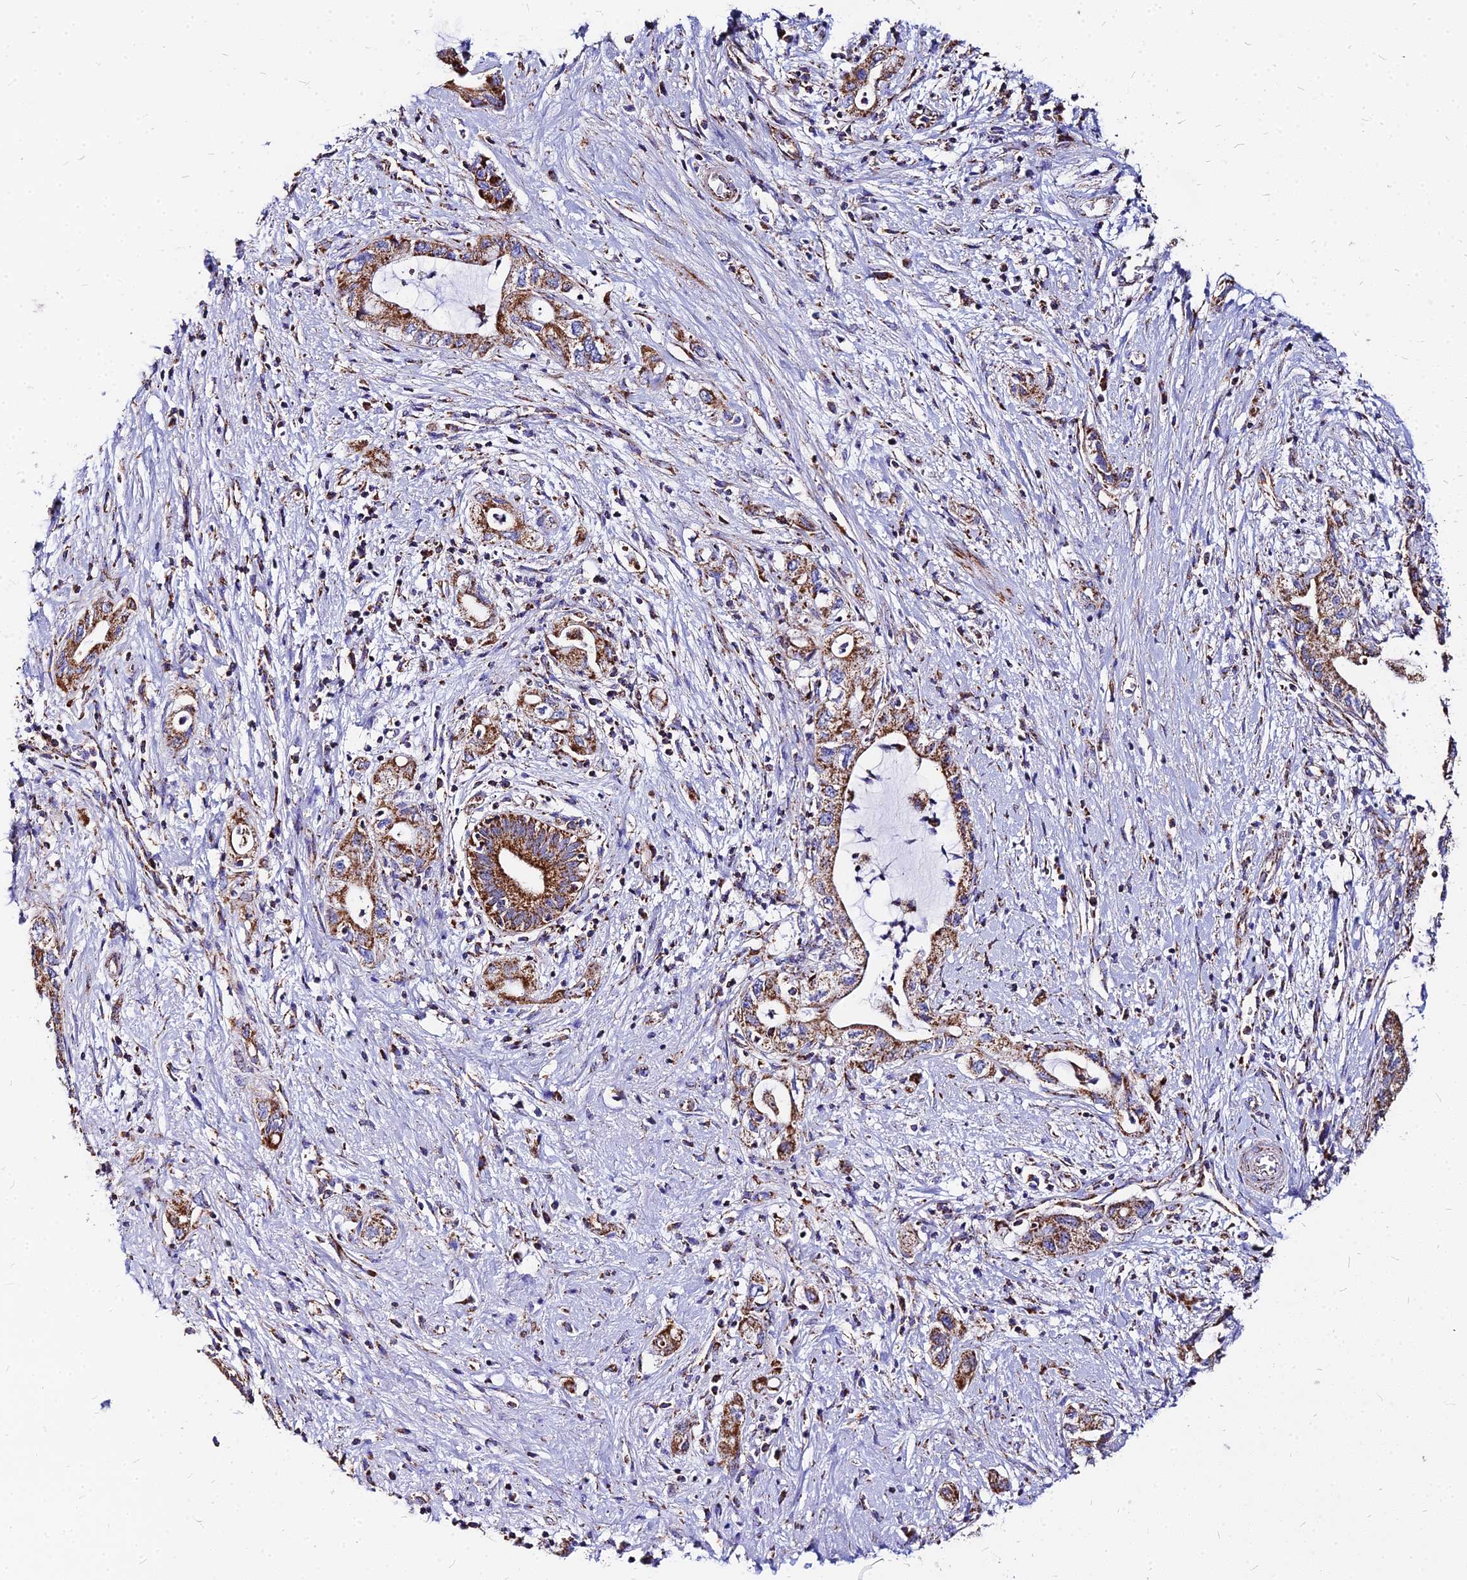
{"staining": {"intensity": "strong", "quantity": ">75%", "location": "cytoplasmic/membranous"}, "tissue": "pancreatic cancer", "cell_type": "Tumor cells", "image_type": "cancer", "snomed": [{"axis": "morphology", "description": "Adenocarcinoma, NOS"}, {"axis": "topography", "description": "Pancreas"}], "caption": "IHC (DAB) staining of adenocarcinoma (pancreatic) demonstrates strong cytoplasmic/membranous protein expression in approximately >75% of tumor cells.", "gene": "DLD", "patient": {"sex": "female", "age": 73}}